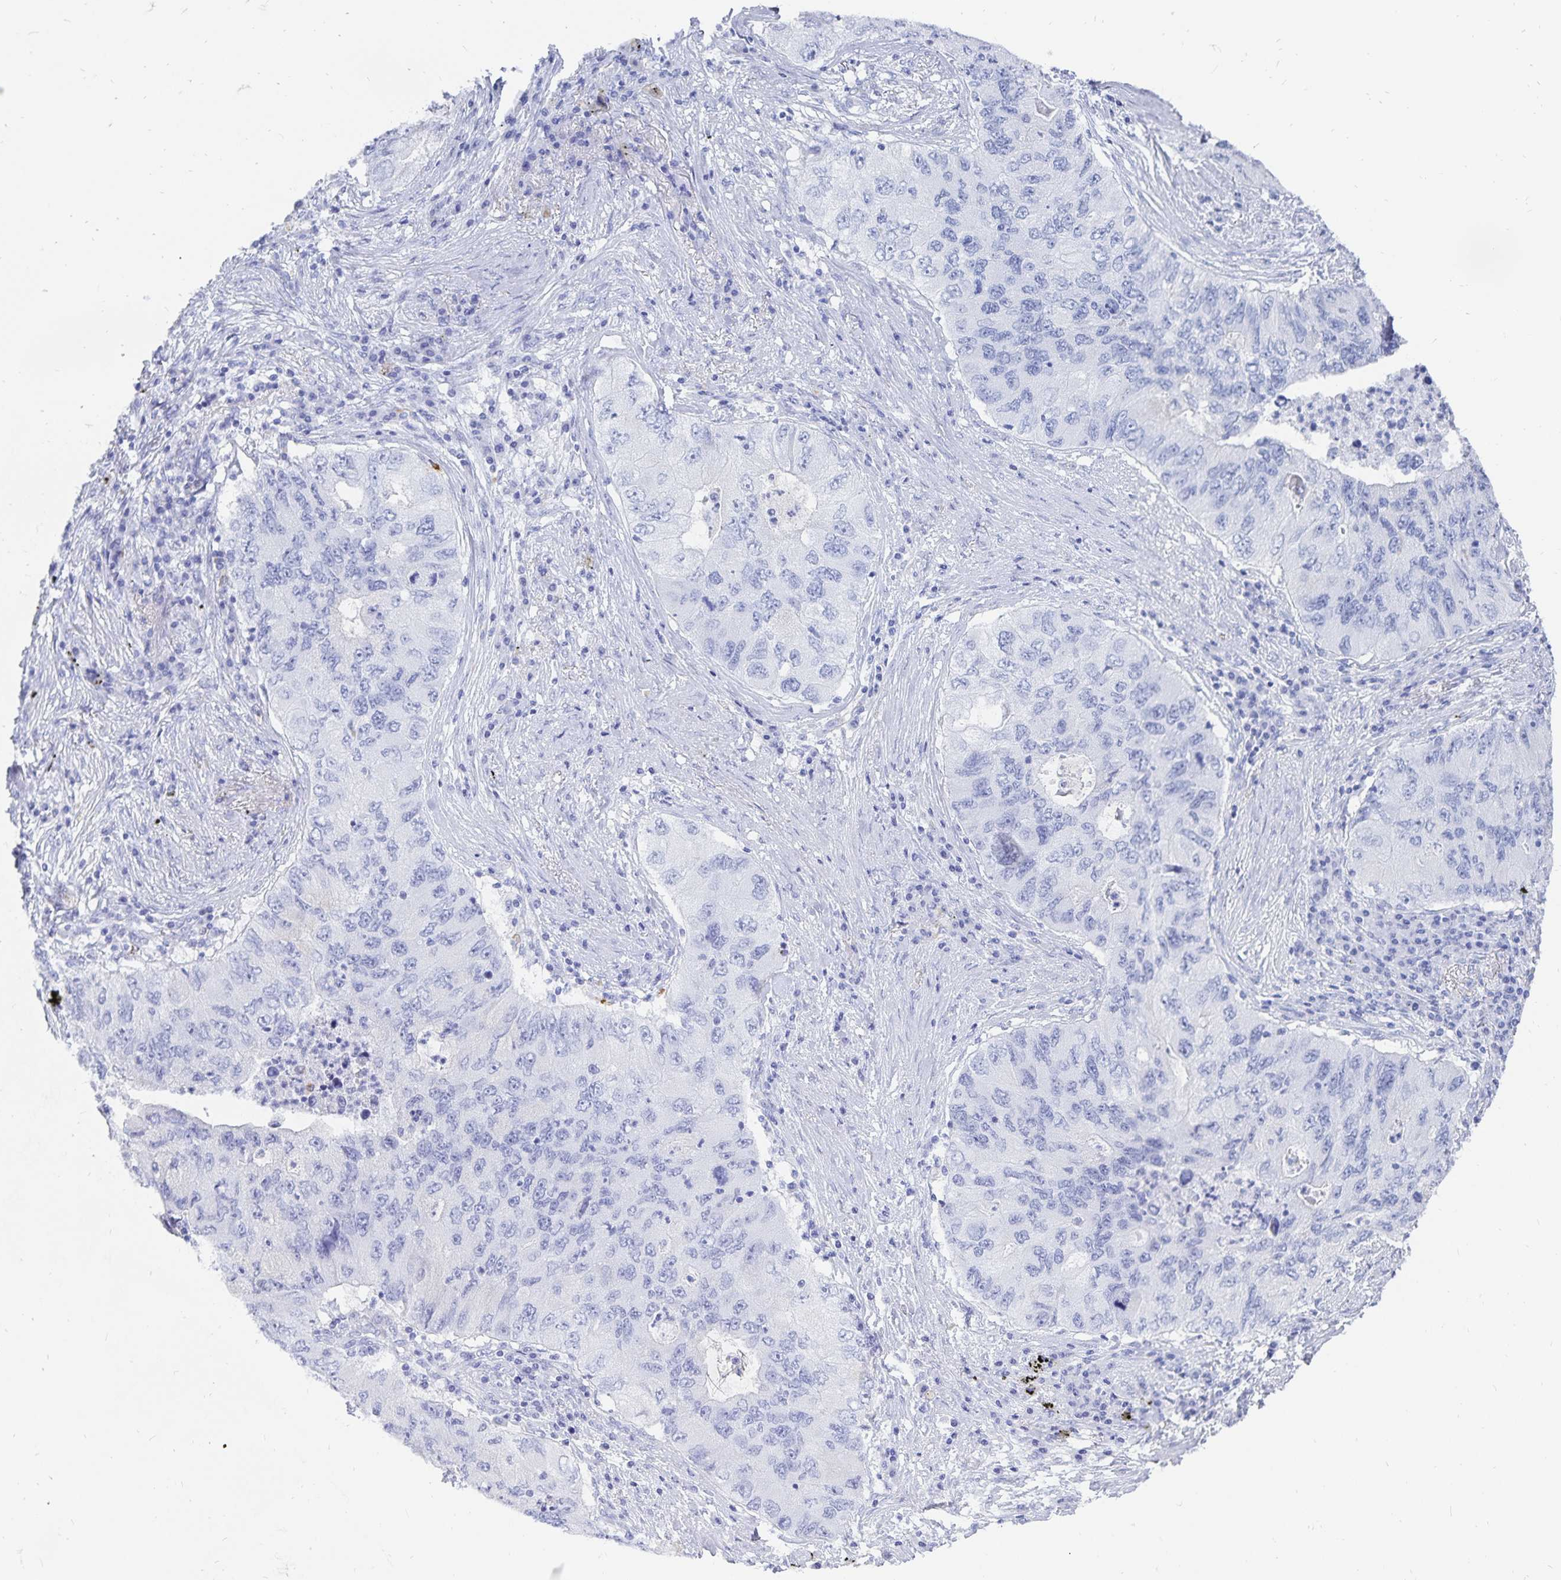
{"staining": {"intensity": "negative", "quantity": "none", "location": "none"}, "tissue": "lung cancer", "cell_type": "Tumor cells", "image_type": "cancer", "snomed": [{"axis": "morphology", "description": "Adenocarcinoma, NOS"}, {"axis": "morphology", "description": "Adenocarcinoma, metastatic, NOS"}, {"axis": "topography", "description": "Lymph node"}, {"axis": "topography", "description": "Lung"}], "caption": "Tumor cells are negative for protein expression in human lung cancer (metastatic adenocarcinoma).", "gene": "INSL5", "patient": {"sex": "female", "age": 54}}